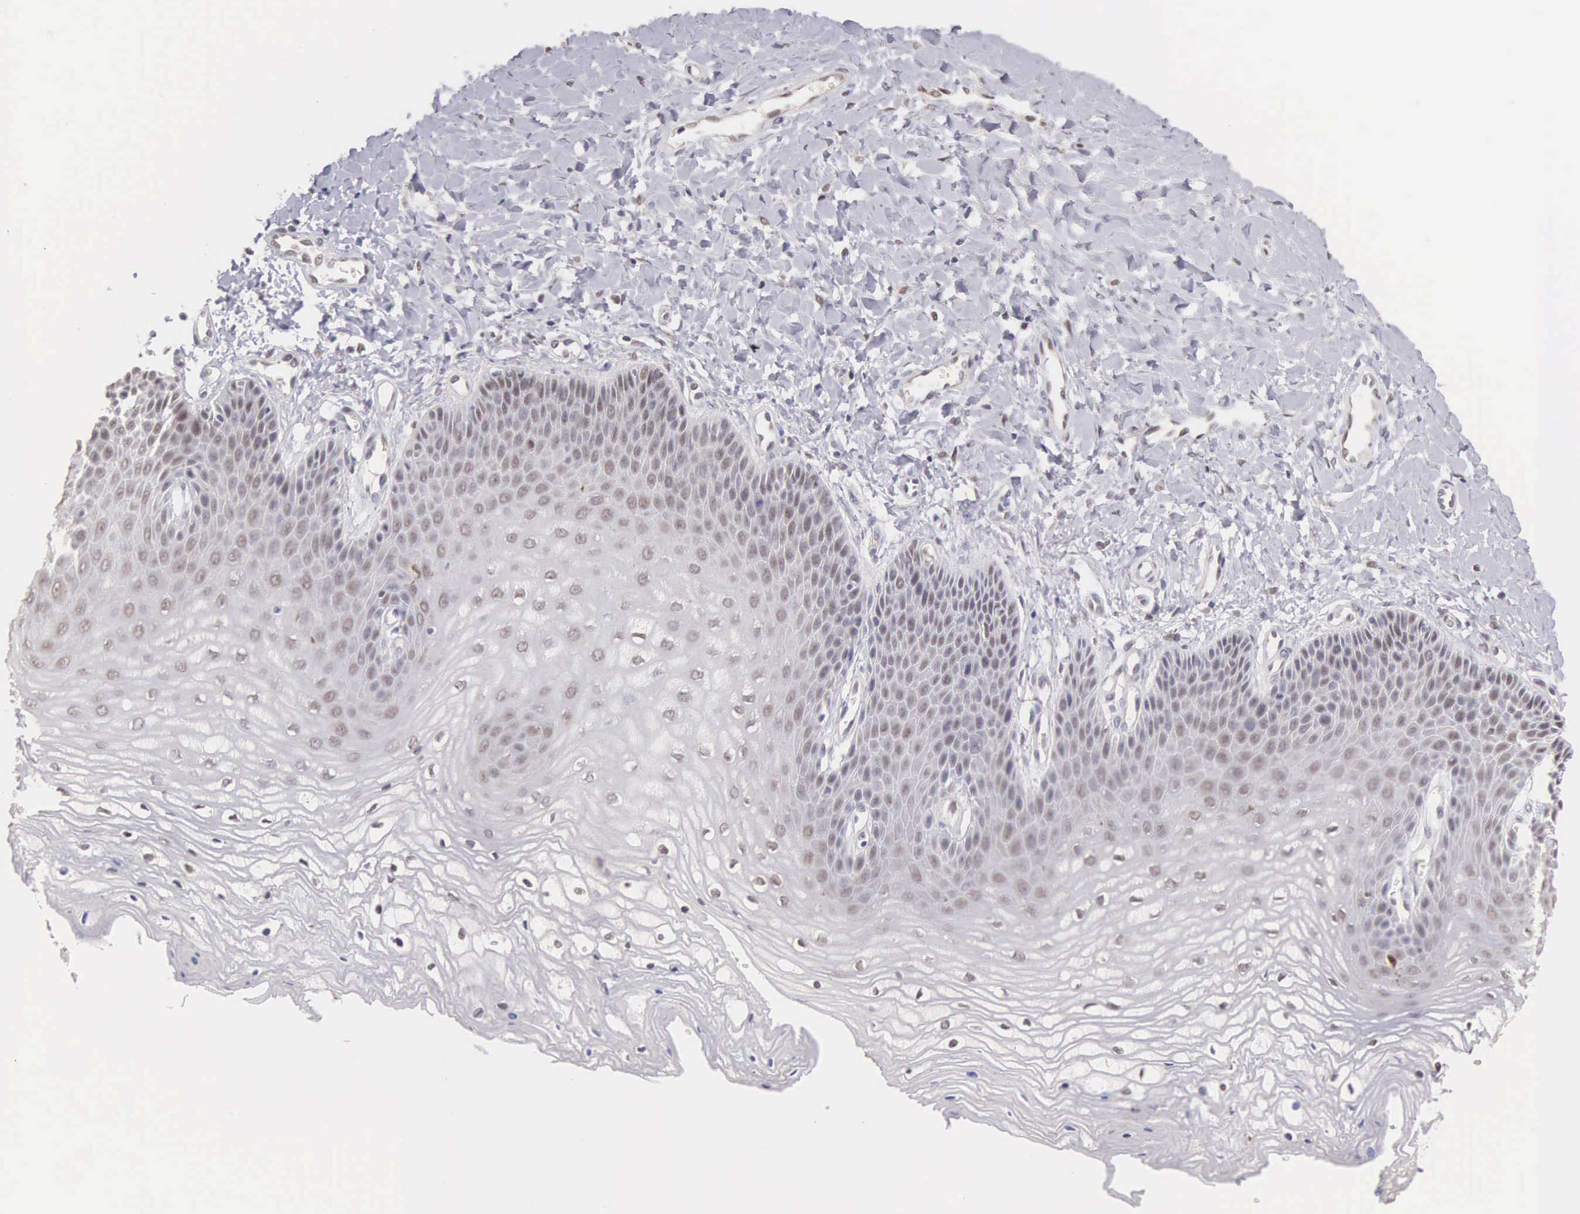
{"staining": {"intensity": "weak", "quantity": "<25%", "location": "nuclear"}, "tissue": "vagina", "cell_type": "Squamous epithelial cells", "image_type": "normal", "snomed": [{"axis": "morphology", "description": "Normal tissue, NOS"}, {"axis": "topography", "description": "Vagina"}], "caption": "DAB immunohistochemical staining of normal vagina shows no significant positivity in squamous epithelial cells.", "gene": "HMGXB4", "patient": {"sex": "female", "age": 68}}